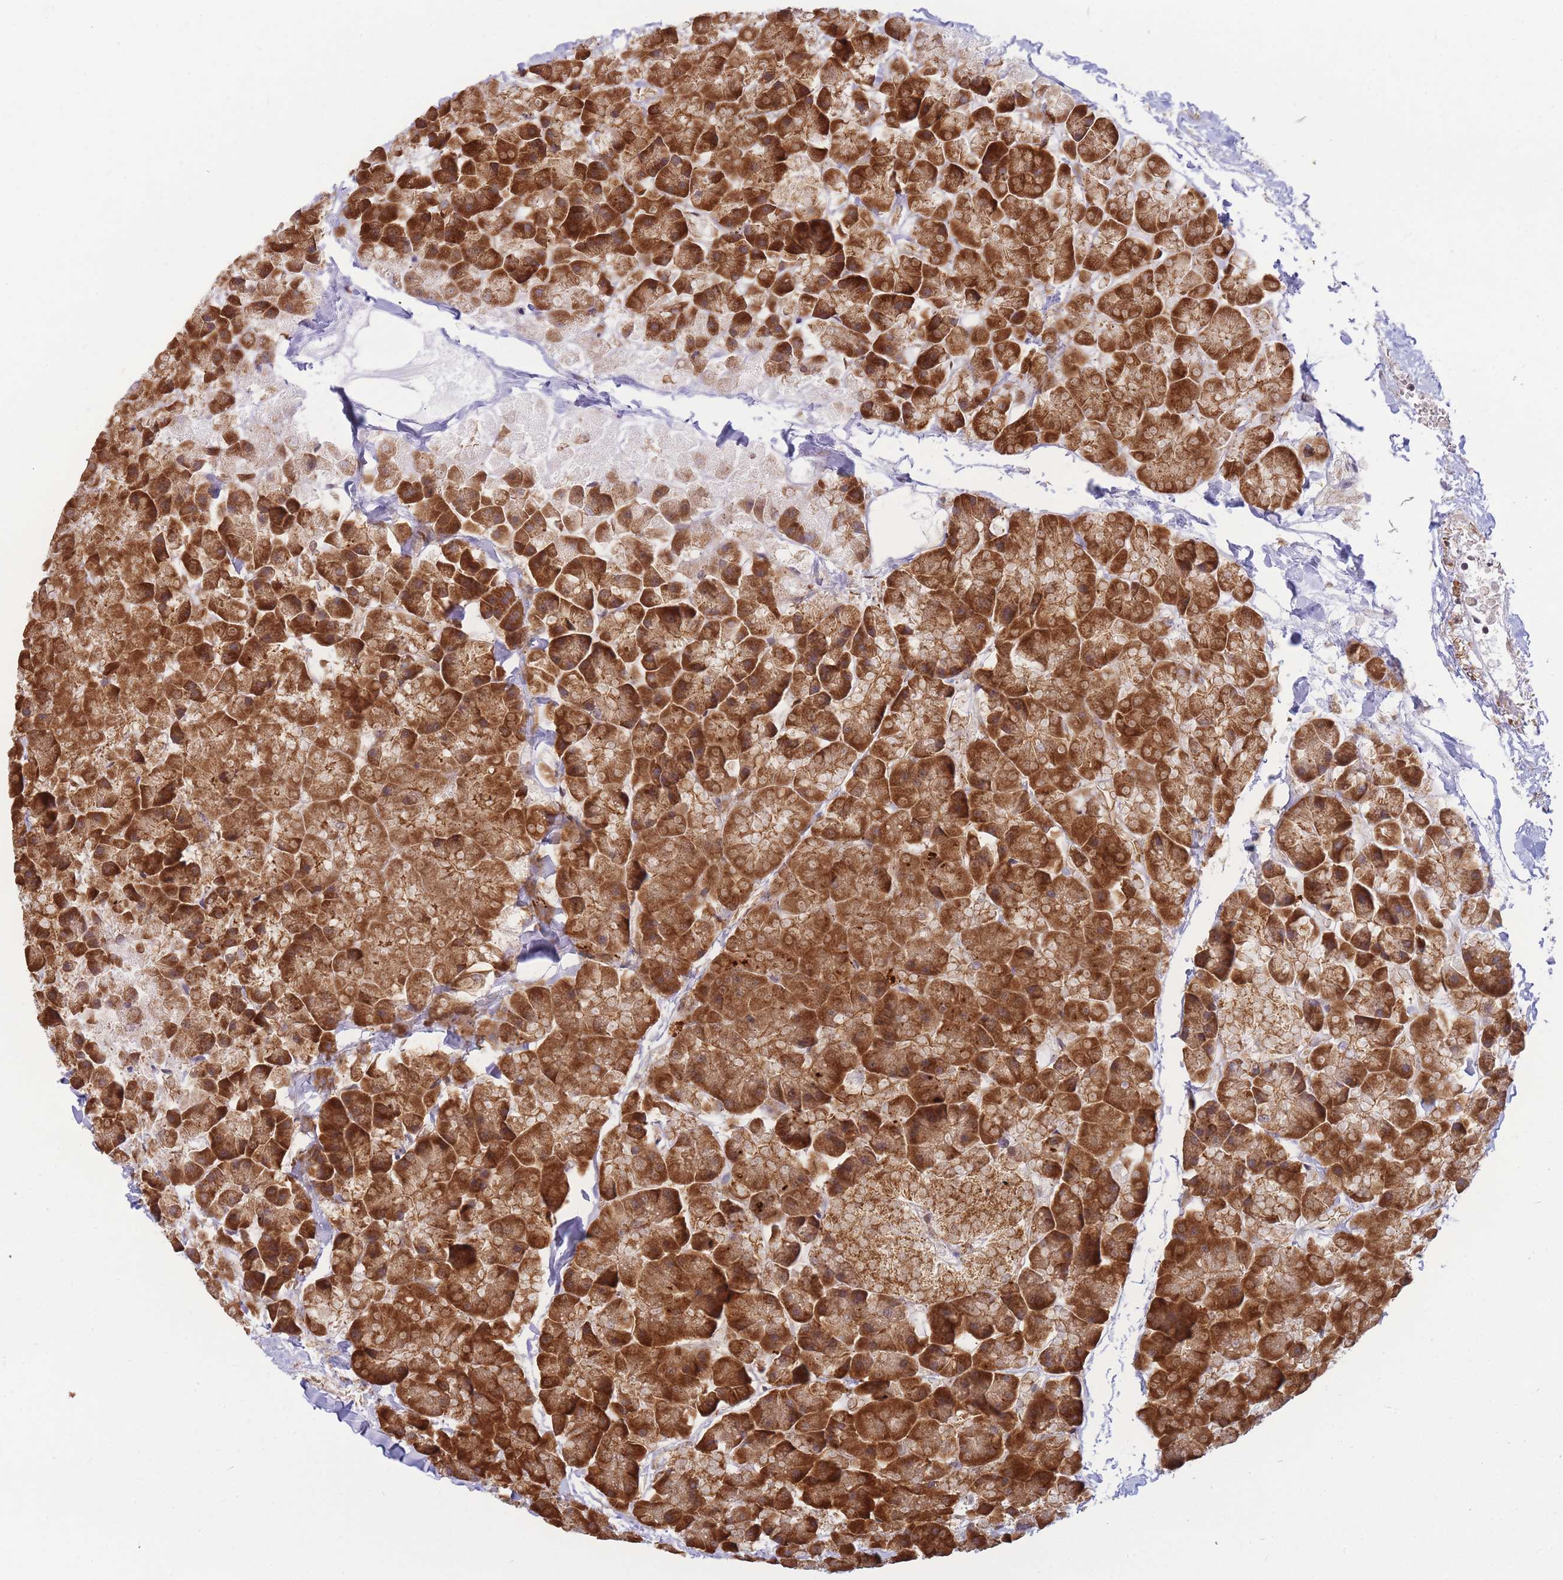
{"staining": {"intensity": "strong", "quantity": ">75%", "location": "cytoplasmic/membranous"}, "tissue": "pancreas", "cell_type": "Exocrine glandular cells", "image_type": "normal", "snomed": [{"axis": "morphology", "description": "Normal tissue, NOS"}, {"axis": "topography", "description": "Pancreas"}], "caption": "Protein staining of benign pancreas demonstrates strong cytoplasmic/membranous staining in approximately >75% of exocrine glandular cells.", "gene": "ENSG00000276345", "patient": {"sex": "male", "age": 35}}